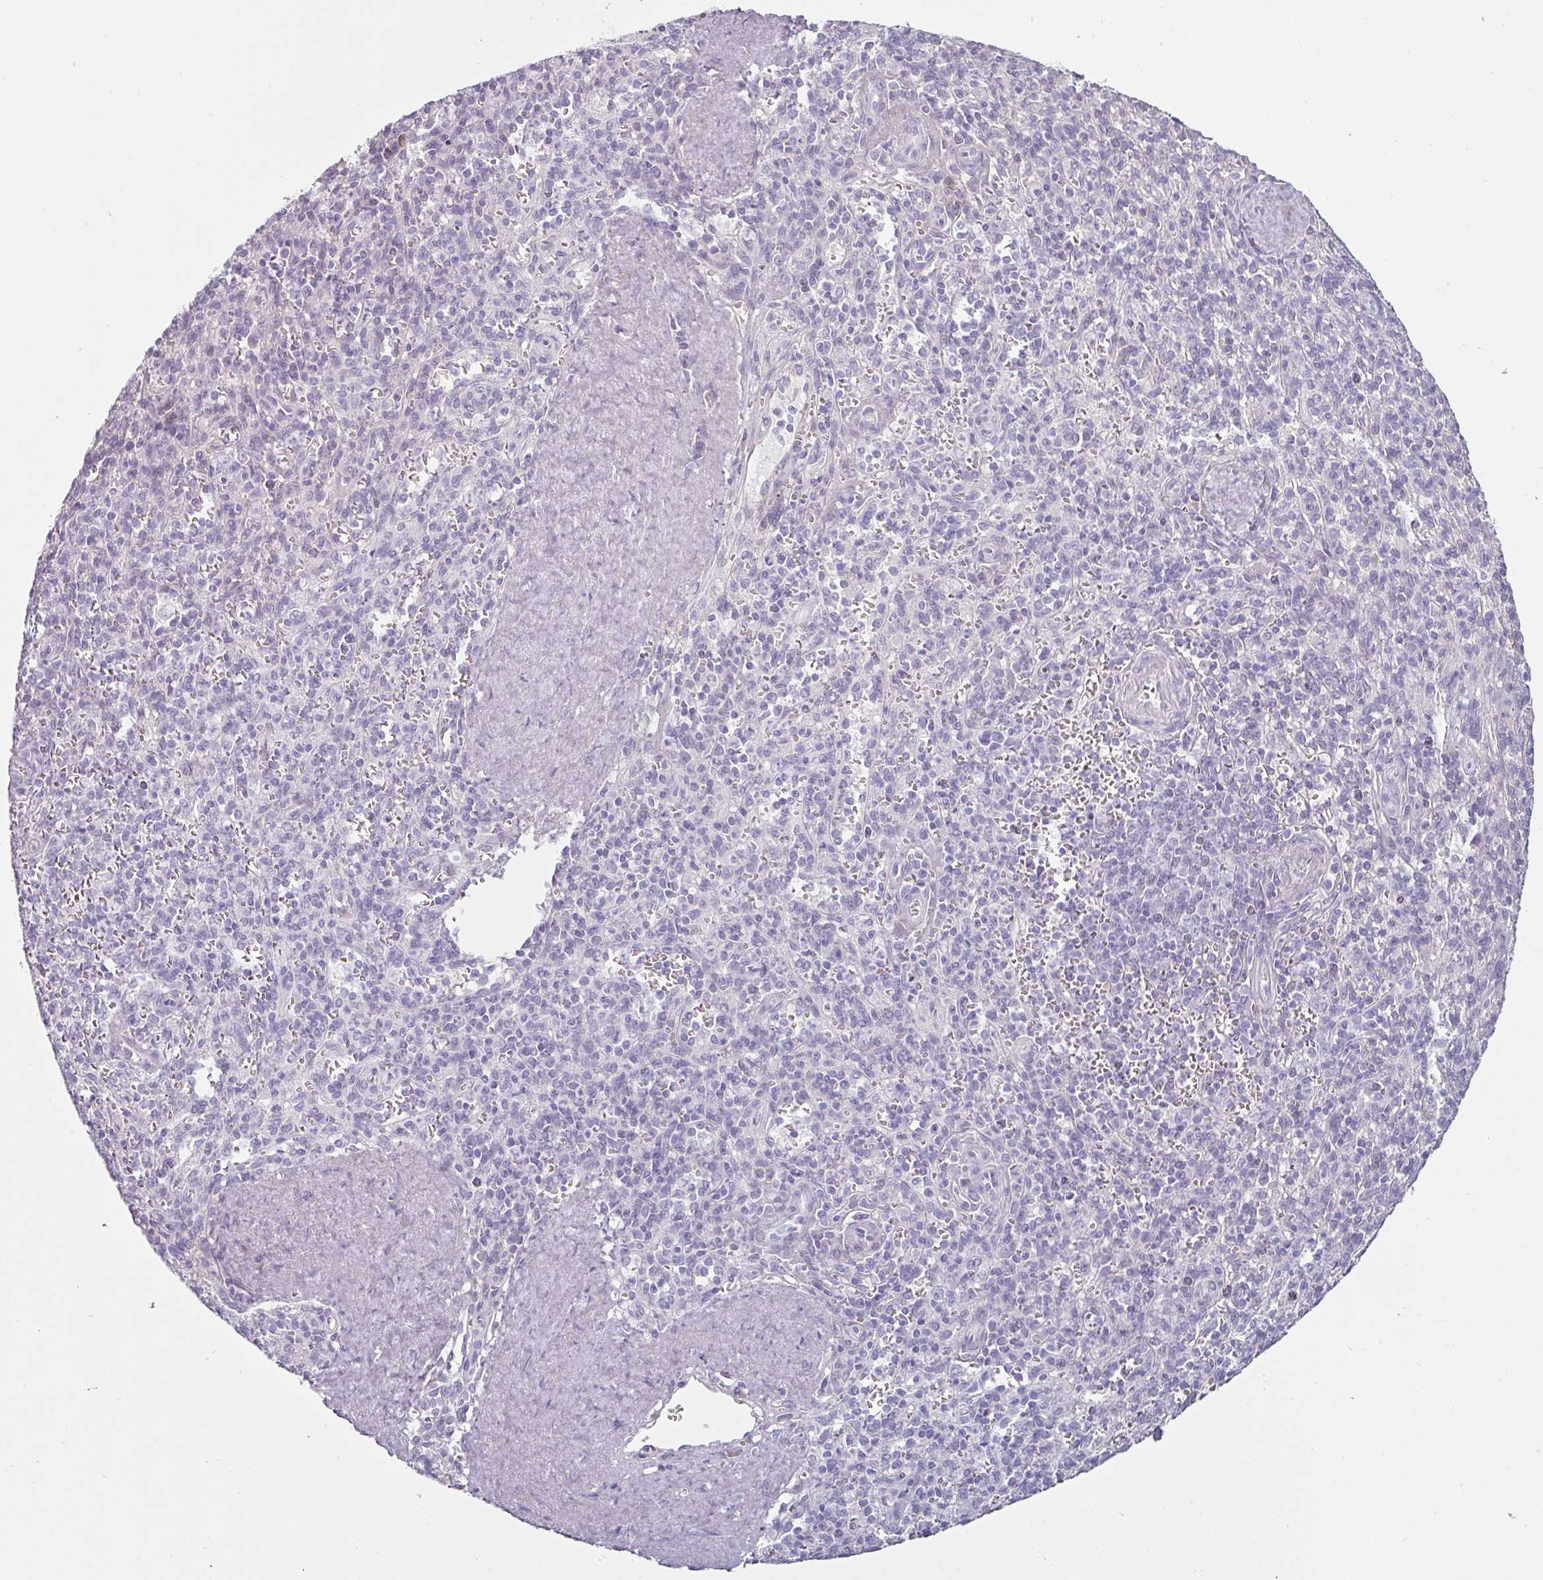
{"staining": {"intensity": "negative", "quantity": "none", "location": "none"}, "tissue": "spleen", "cell_type": "Cells in red pulp", "image_type": "normal", "snomed": [{"axis": "morphology", "description": "Normal tissue, NOS"}, {"axis": "topography", "description": "Spleen"}], "caption": "This is an IHC micrograph of unremarkable human spleen. There is no staining in cells in red pulp.", "gene": "CLCA1", "patient": {"sex": "female", "age": 70}}